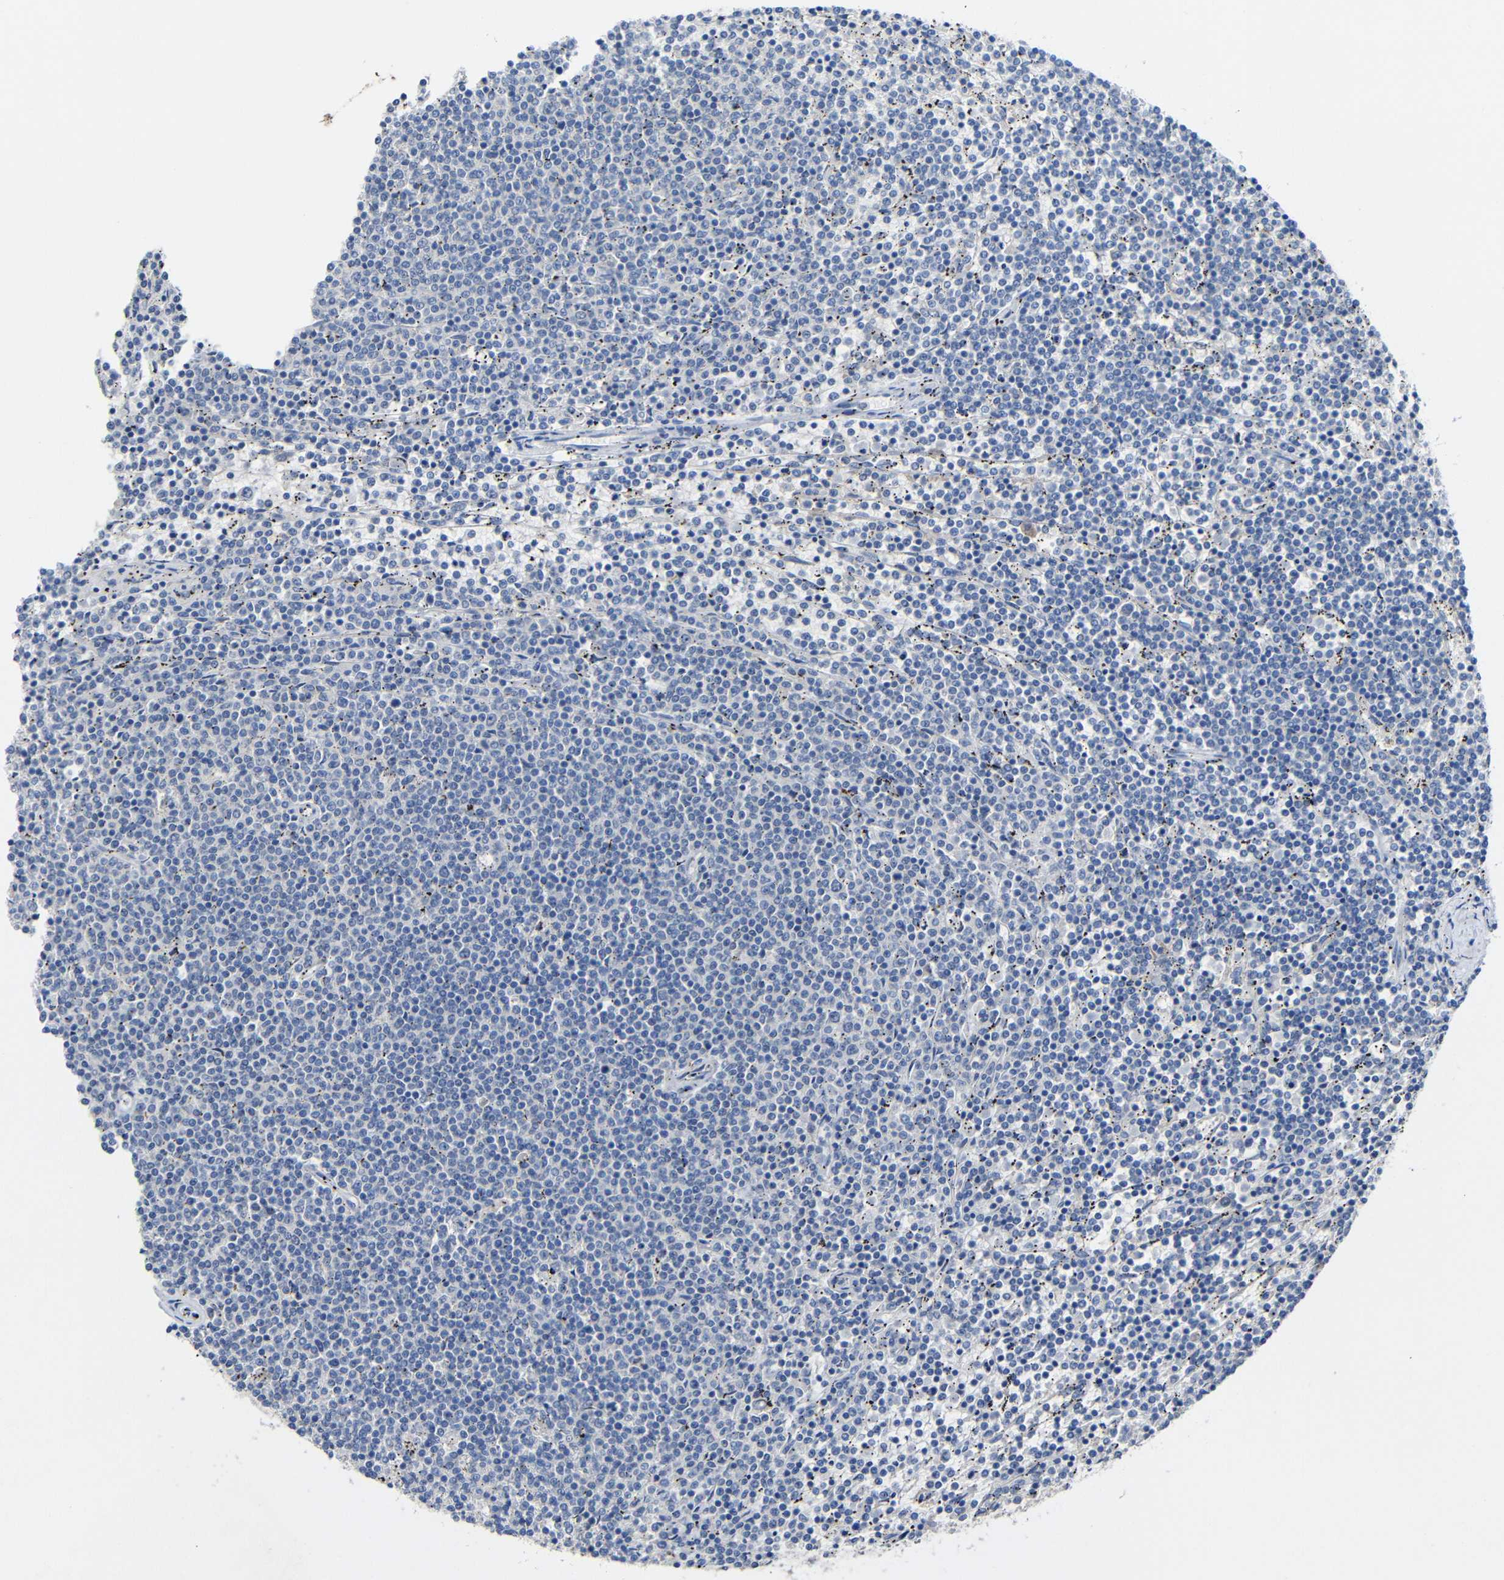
{"staining": {"intensity": "negative", "quantity": "none", "location": "none"}, "tissue": "lymphoma", "cell_type": "Tumor cells", "image_type": "cancer", "snomed": [{"axis": "morphology", "description": "Malignant lymphoma, non-Hodgkin's type, Low grade"}, {"axis": "topography", "description": "Spleen"}], "caption": "Immunohistochemistry micrograph of lymphoma stained for a protein (brown), which demonstrates no staining in tumor cells. (DAB (3,3'-diaminobenzidine) immunohistochemistry with hematoxylin counter stain).", "gene": "HNF1A", "patient": {"sex": "female", "age": 50}}